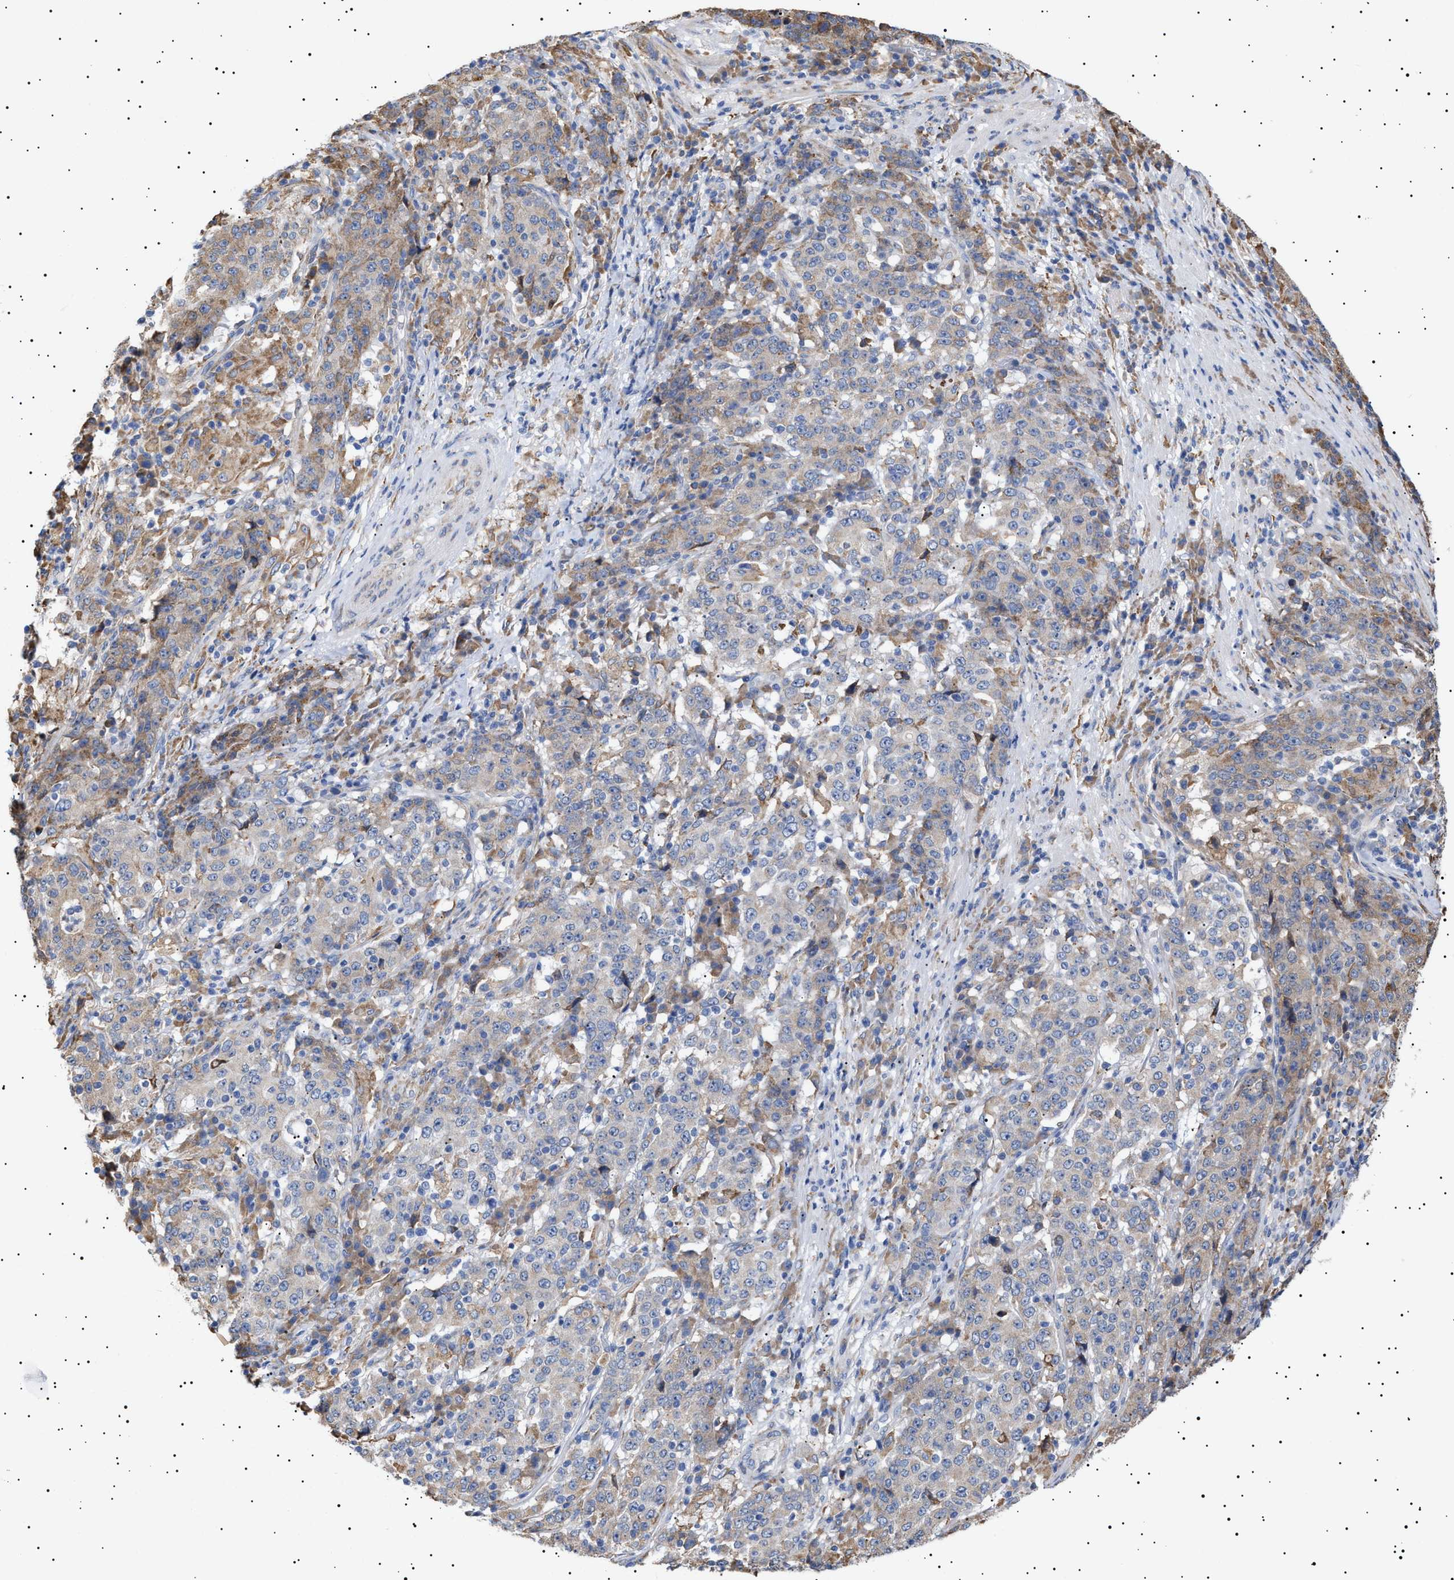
{"staining": {"intensity": "weak", "quantity": "<25%", "location": "cytoplasmic/membranous"}, "tissue": "stomach cancer", "cell_type": "Tumor cells", "image_type": "cancer", "snomed": [{"axis": "morphology", "description": "Adenocarcinoma, NOS"}, {"axis": "topography", "description": "Stomach"}], "caption": "This is an immunohistochemistry histopathology image of adenocarcinoma (stomach). There is no positivity in tumor cells.", "gene": "ERCC6L2", "patient": {"sex": "male", "age": 59}}